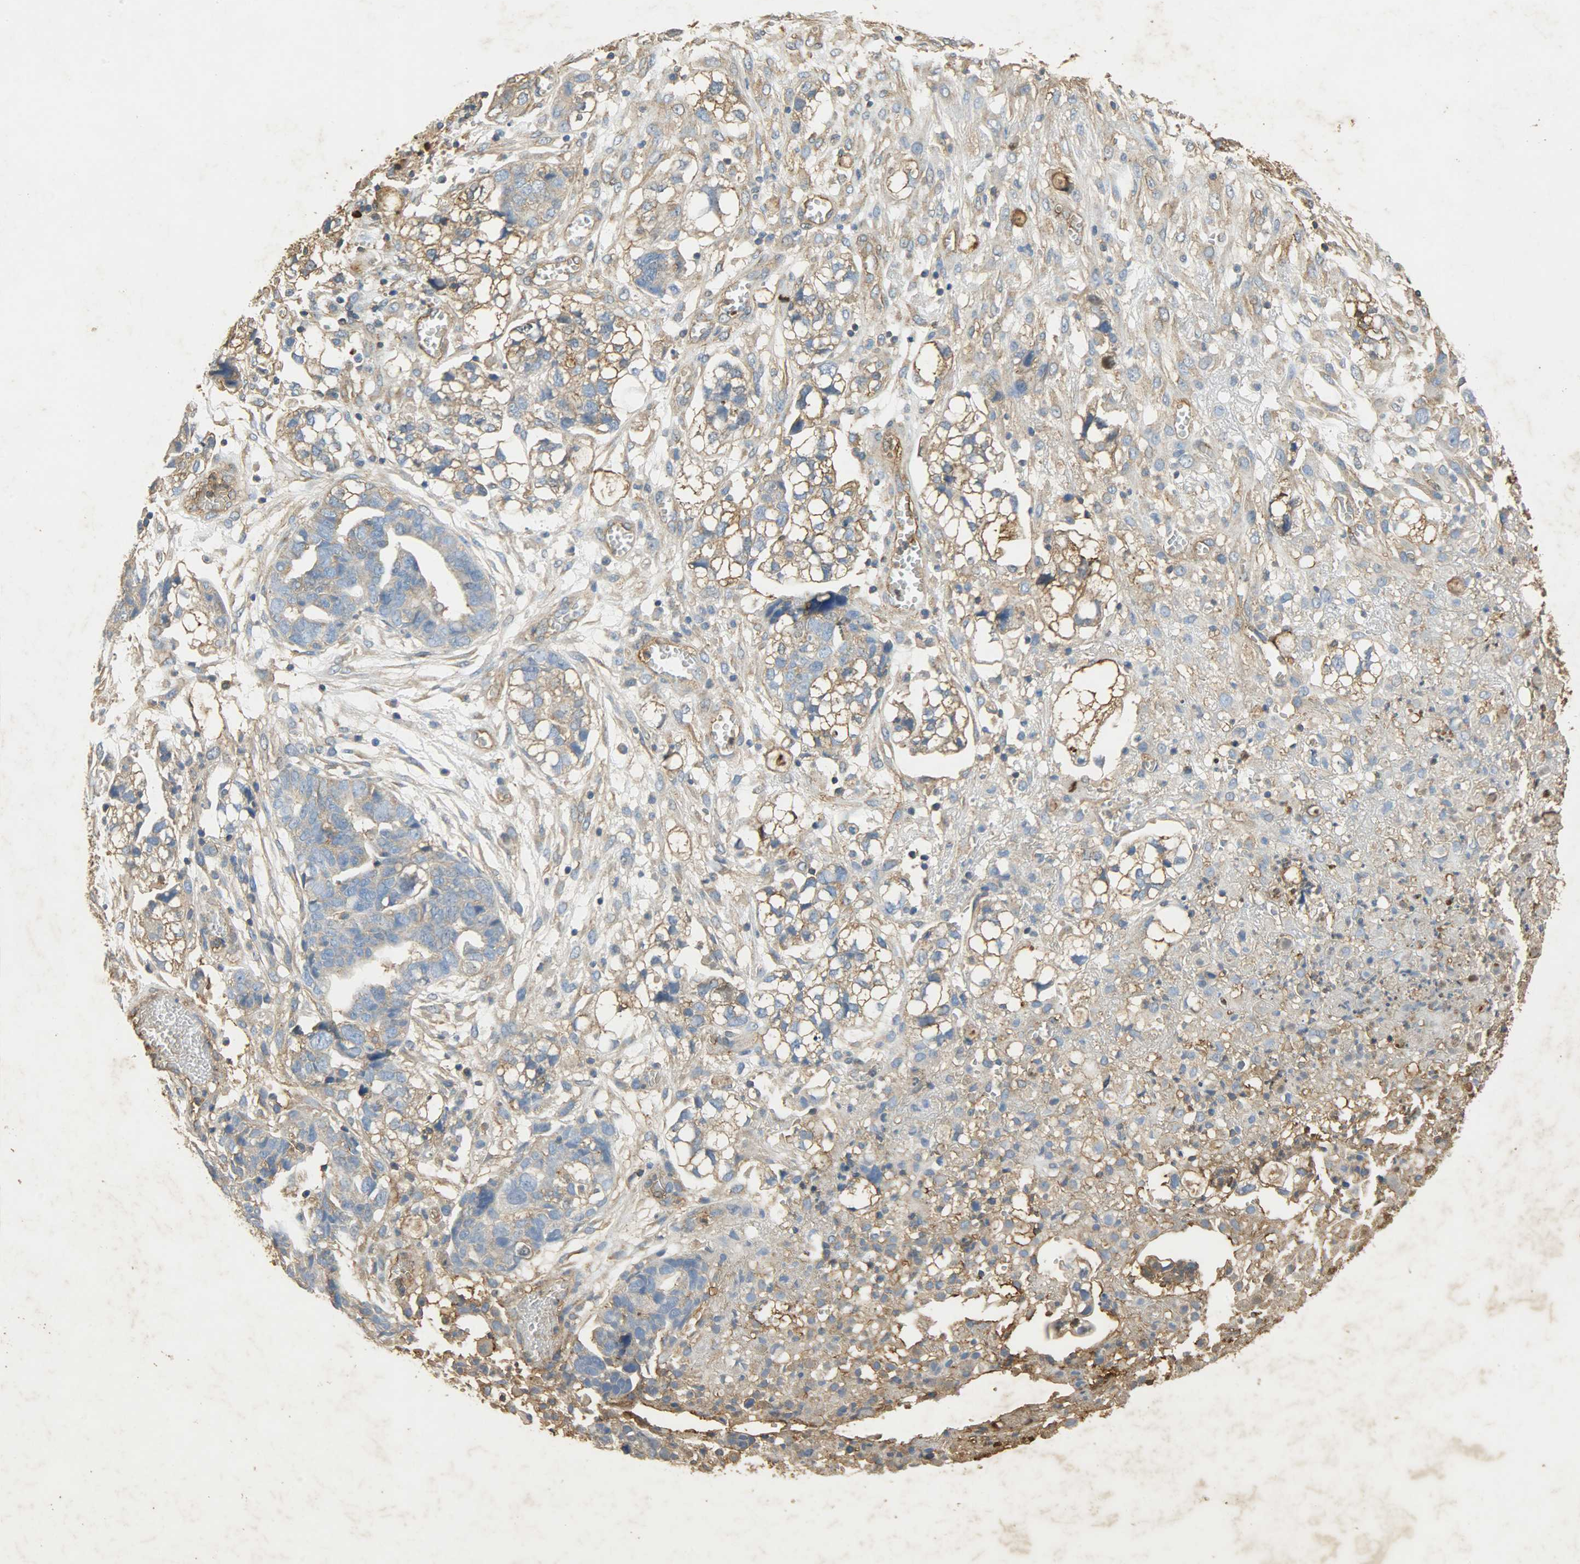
{"staining": {"intensity": "weak", "quantity": ">75%", "location": "cytoplasmic/membranous"}, "tissue": "ovarian cancer", "cell_type": "Tumor cells", "image_type": "cancer", "snomed": [{"axis": "morphology", "description": "Normal tissue, NOS"}, {"axis": "morphology", "description": "Cystadenocarcinoma, serous, NOS"}, {"axis": "topography", "description": "Fallopian tube"}, {"axis": "topography", "description": "Ovary"}], "caption": "Protein analysis of serous cystadenocarcinoma (ovarian) tissue displays weak cytoplasmic/membranous expression in about >75% of tumor cells.", "gene": "ANXA6", "patient": {"sex": "female", "age": 56}}